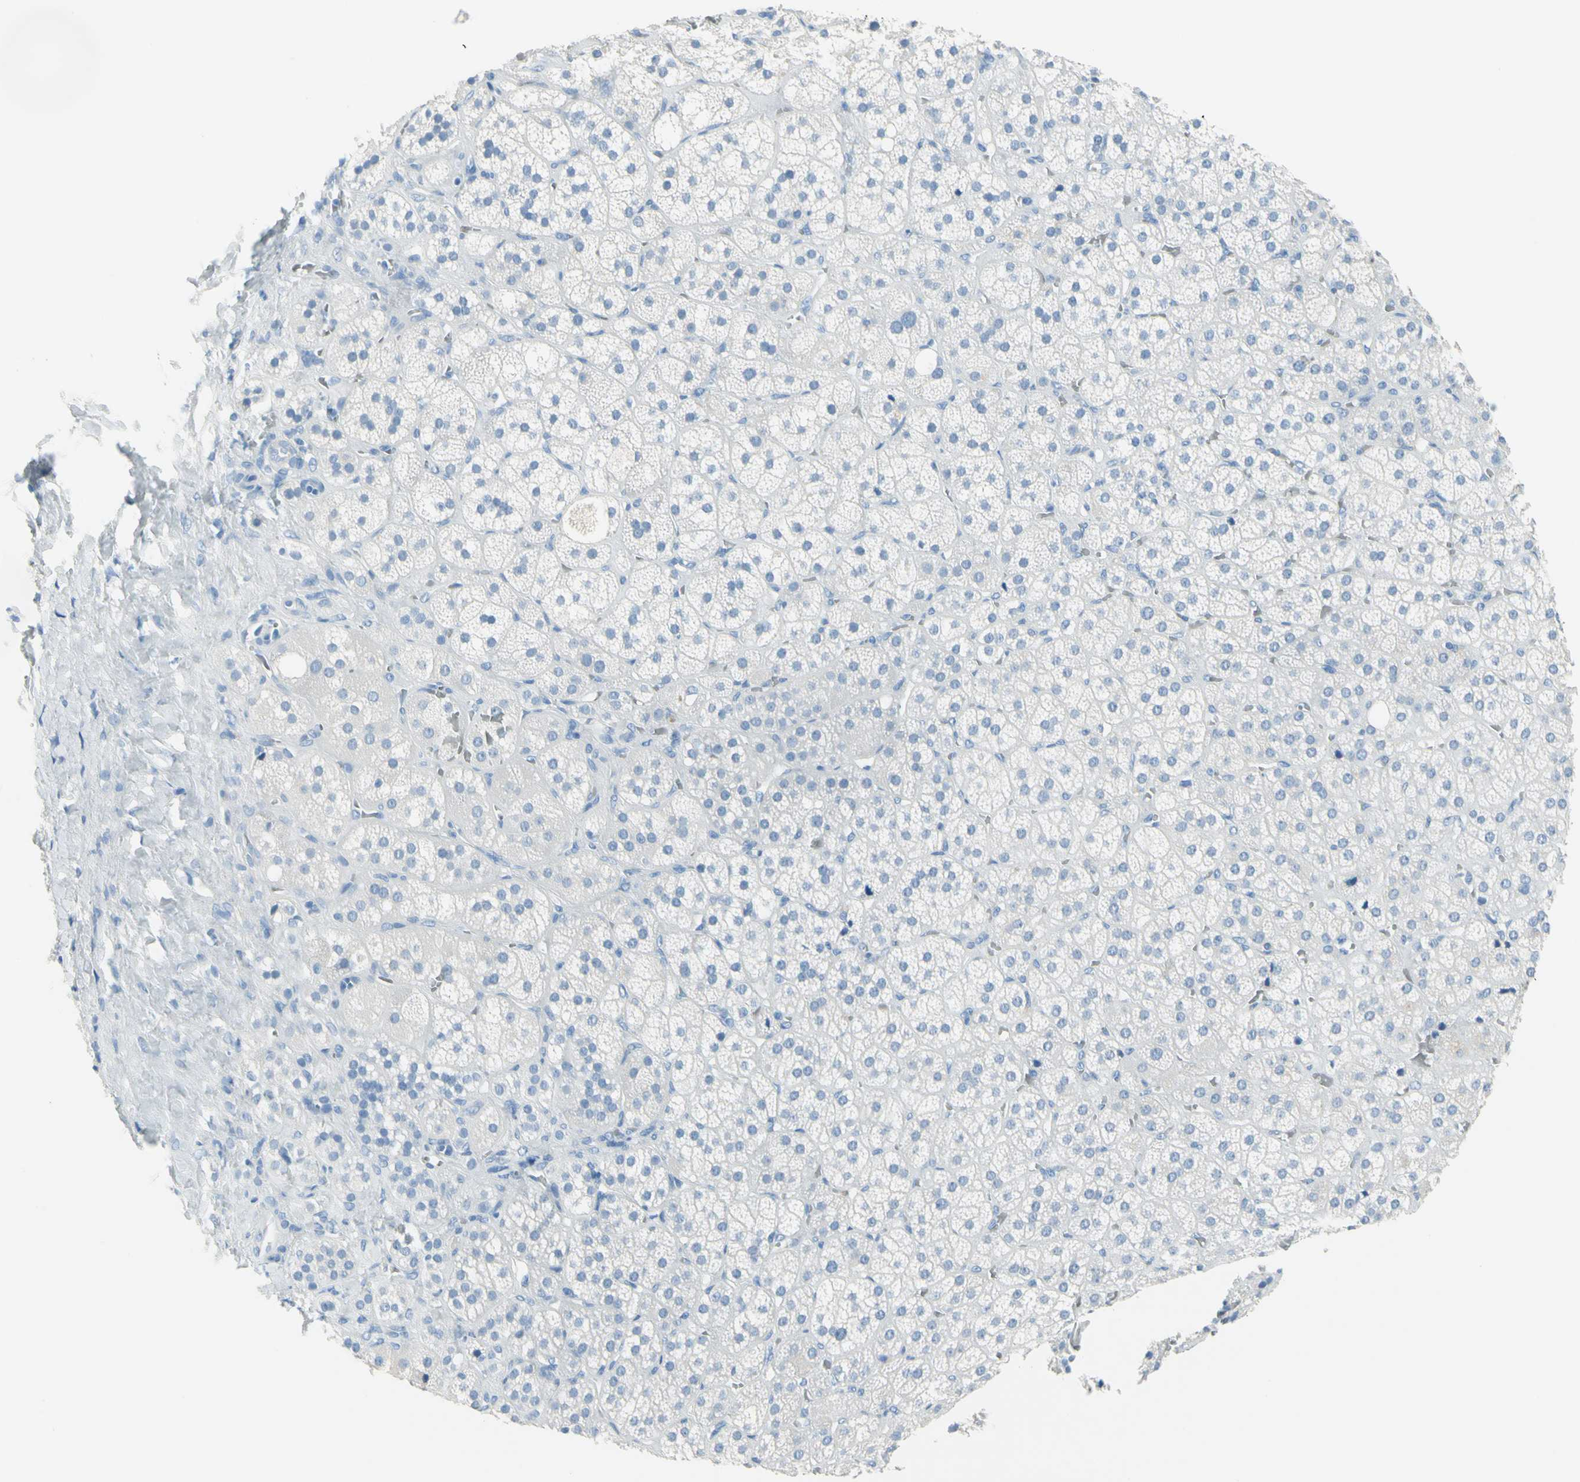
{"staining": {"intensity": "negative", "quantity": "none", "location": "none"}, "tissue": "adrenal gland", "cell_type": "Glandular cells", "image_type": "normal", "snomed": [{"axis": "morphology", "description": "Normal tissue, NOS"}, {"axis": "topography", "description": "Adrenal gland"}], "caption": "Image shows no protein staining in glandular cells of normal adrenal gland. (DAB immunohistochemistry, high magnification).", "gene": "IL6ST", "patient": {"sex": "female", "age": 71}}